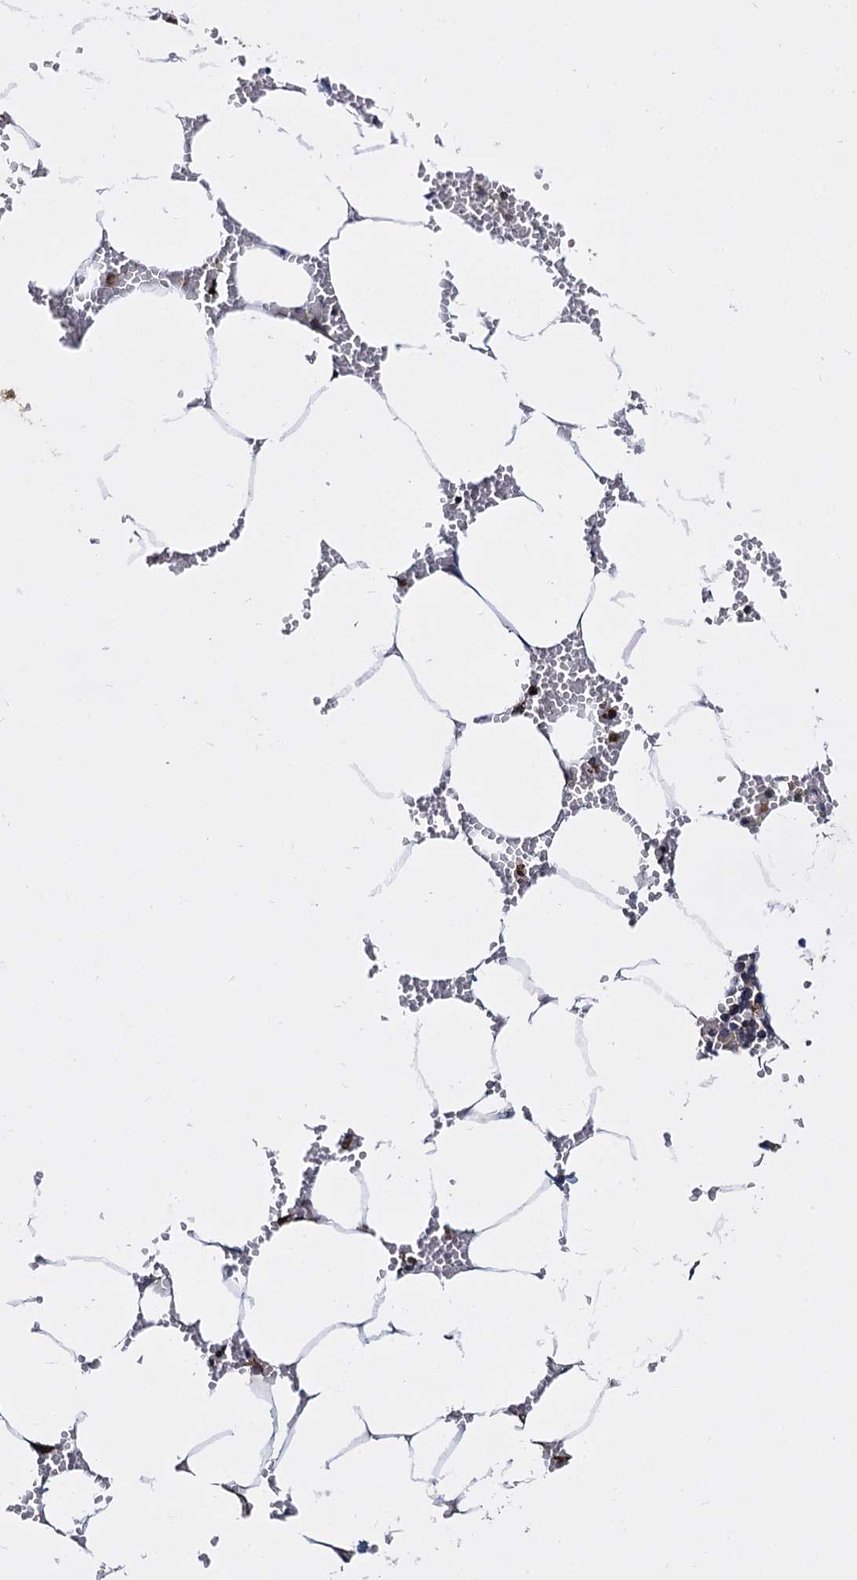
{"staining": {"intensity": "moderate", "quantity": "25%-75%", "location": "cytoplasmic/membranous"}, "tissue": "bone marrow", "cell_type": "Hematopoietic cells", "image_type": "normal", "snomed": [{"axis": "morphology", "description": "Normal tissue, NOS"}, {"axis": "topography", "description": "Bone marrow"}], "caption": "IHC staining of unremarkable bone marrow, which reveals medium levels of moderate cytoplasmic/membranous positivity in approximately 25%-75% of hematopoietic cells indicating moderate cytoplasmic/membranous protein expression. The staining was performed using DAB (3,3'-diaminobenzidine) (brown) for protein detection and nuclei were counterstained in hematoxylin (blue).", "gene": "ANKRD13A", "patient": {"sex": "male", "age": 70}}